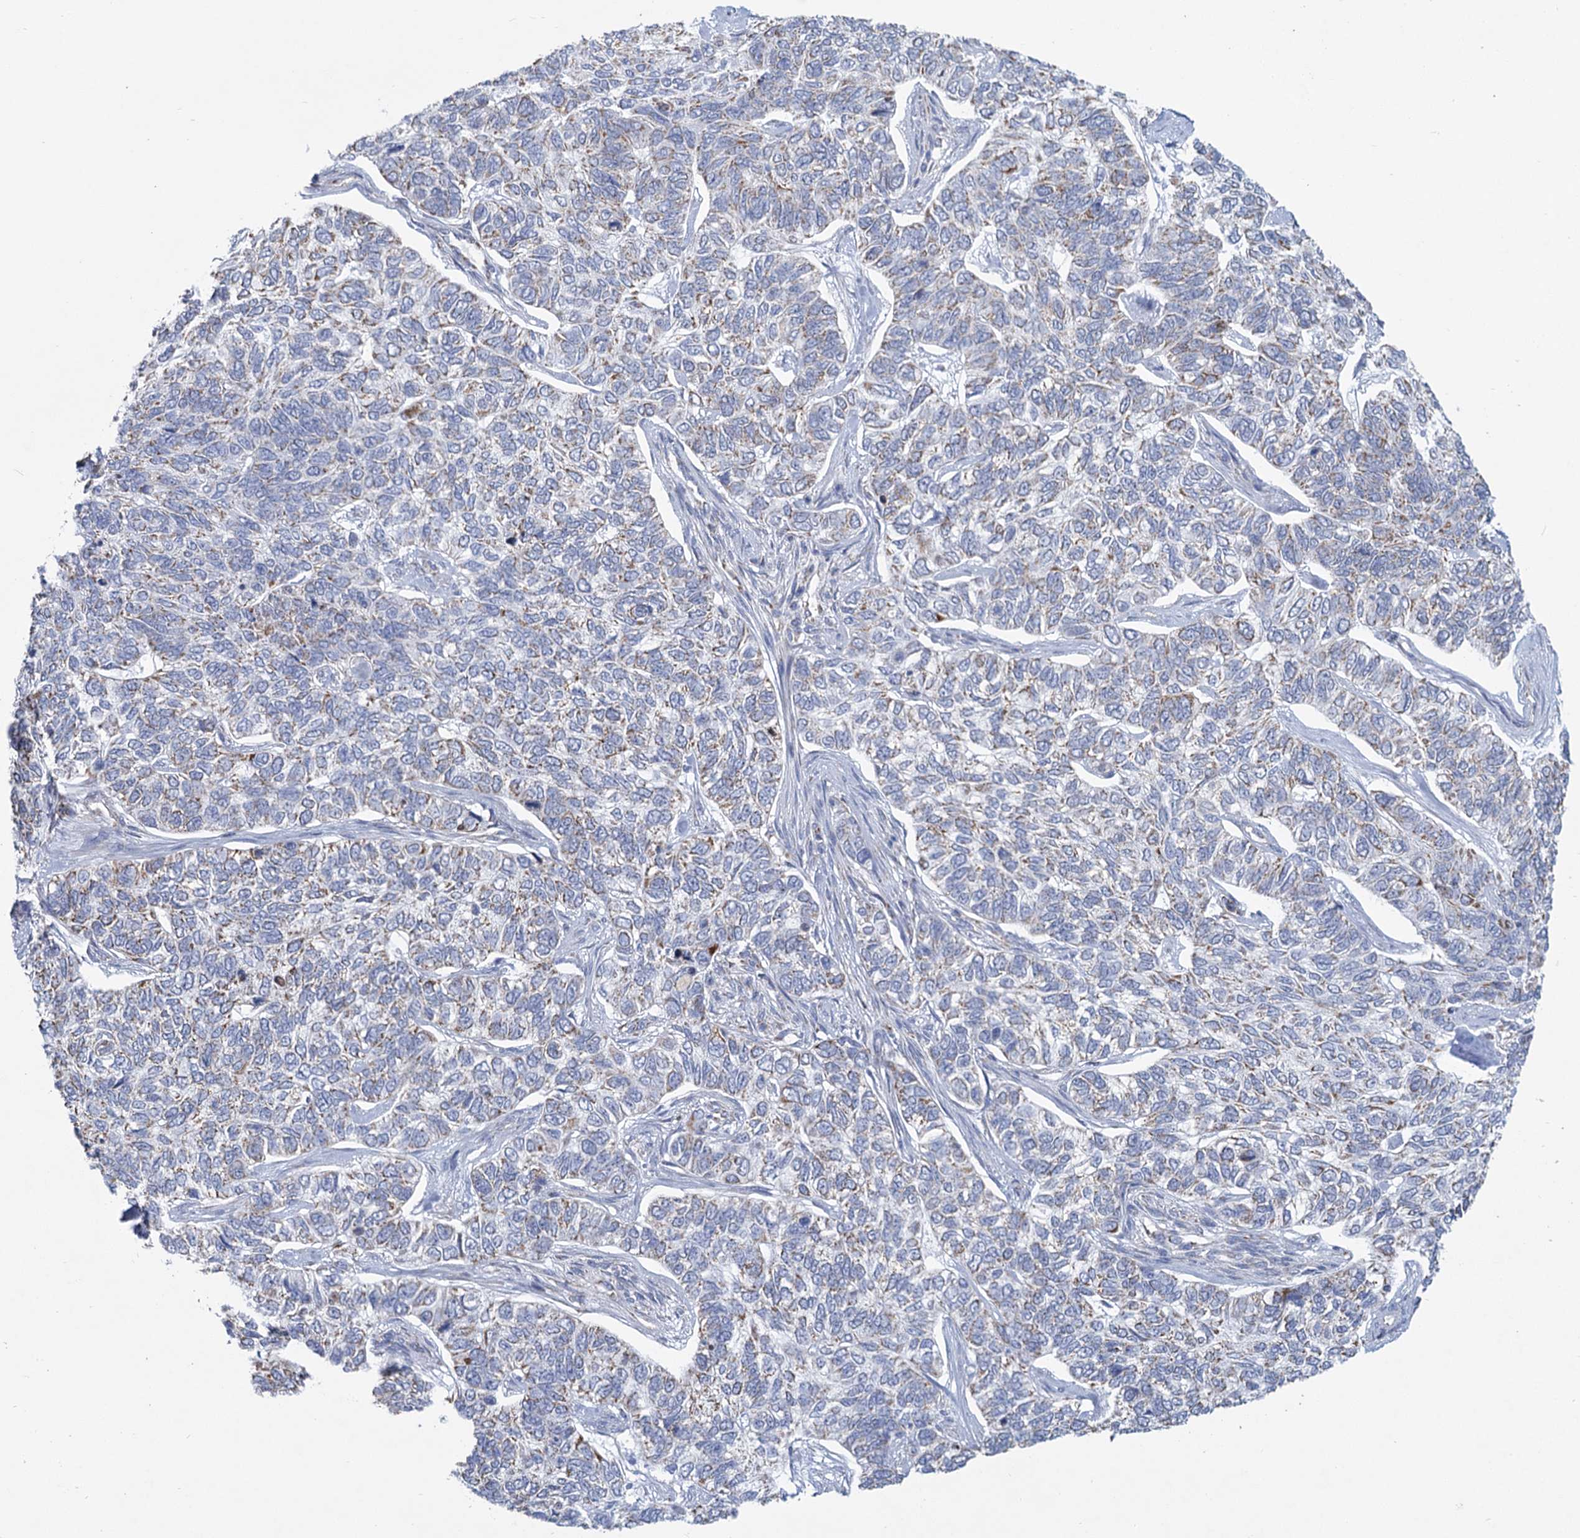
{"staining": {"intensity": "weak", "quantity": "<25%", "location": "cytoplasmic/membranous"}, "tissue": "skin cancer", "cell_type": "Tumor cells", "image_type": "cancer", "snomed": [{"axis": "morphology", "description": "Basal cell carcinoma"}, {"axis": "topography", "description": "Skin"}], "caption": "DAB immunohistochemical staining of human skin cancer (basal cell carcinoma) reveals no significant positivity in tumor cells.", "gene": "NDUFC2", "patient": {"sex": "female", "age": 65}}